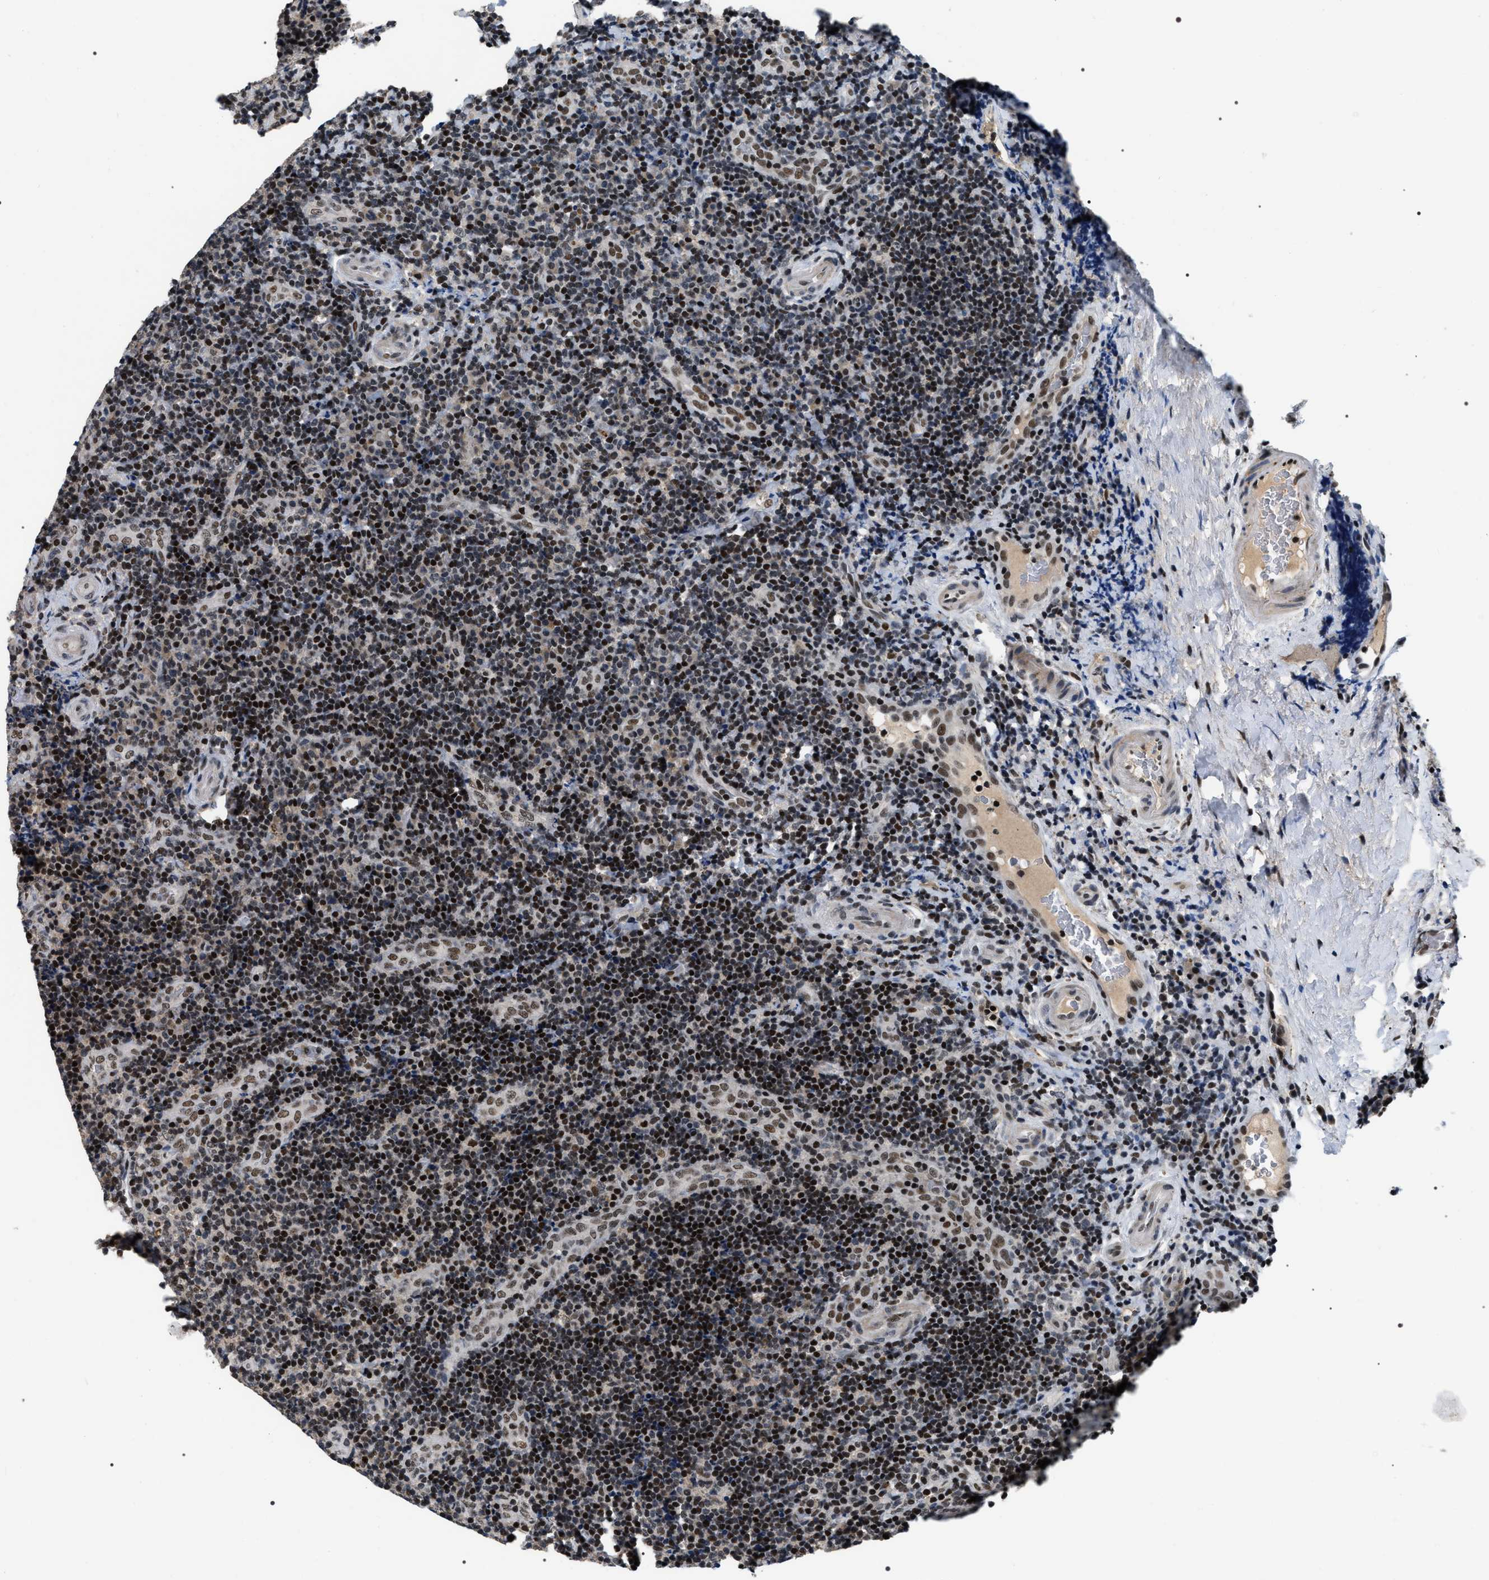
{"staining": {"intensity": "strong", "quantity": ">75%", "location": "nuclear"}, "tissue": "lymphoma", "cell_type": "Tumor cells", "image_type": "cancer", "snomed": [{"axis": "morphology", "description": "Malignant lymphoma, non-Hodgkin's type, High grade"}, {"axis": "topography", "description": "Tonsil"}], "caption": "Lymphoma stained with IHC reveals strong nuclear expression in approximately >75% of tumor cells.", "gene": "C7orf25", "patient": {"sex": "female", "age": 36}}